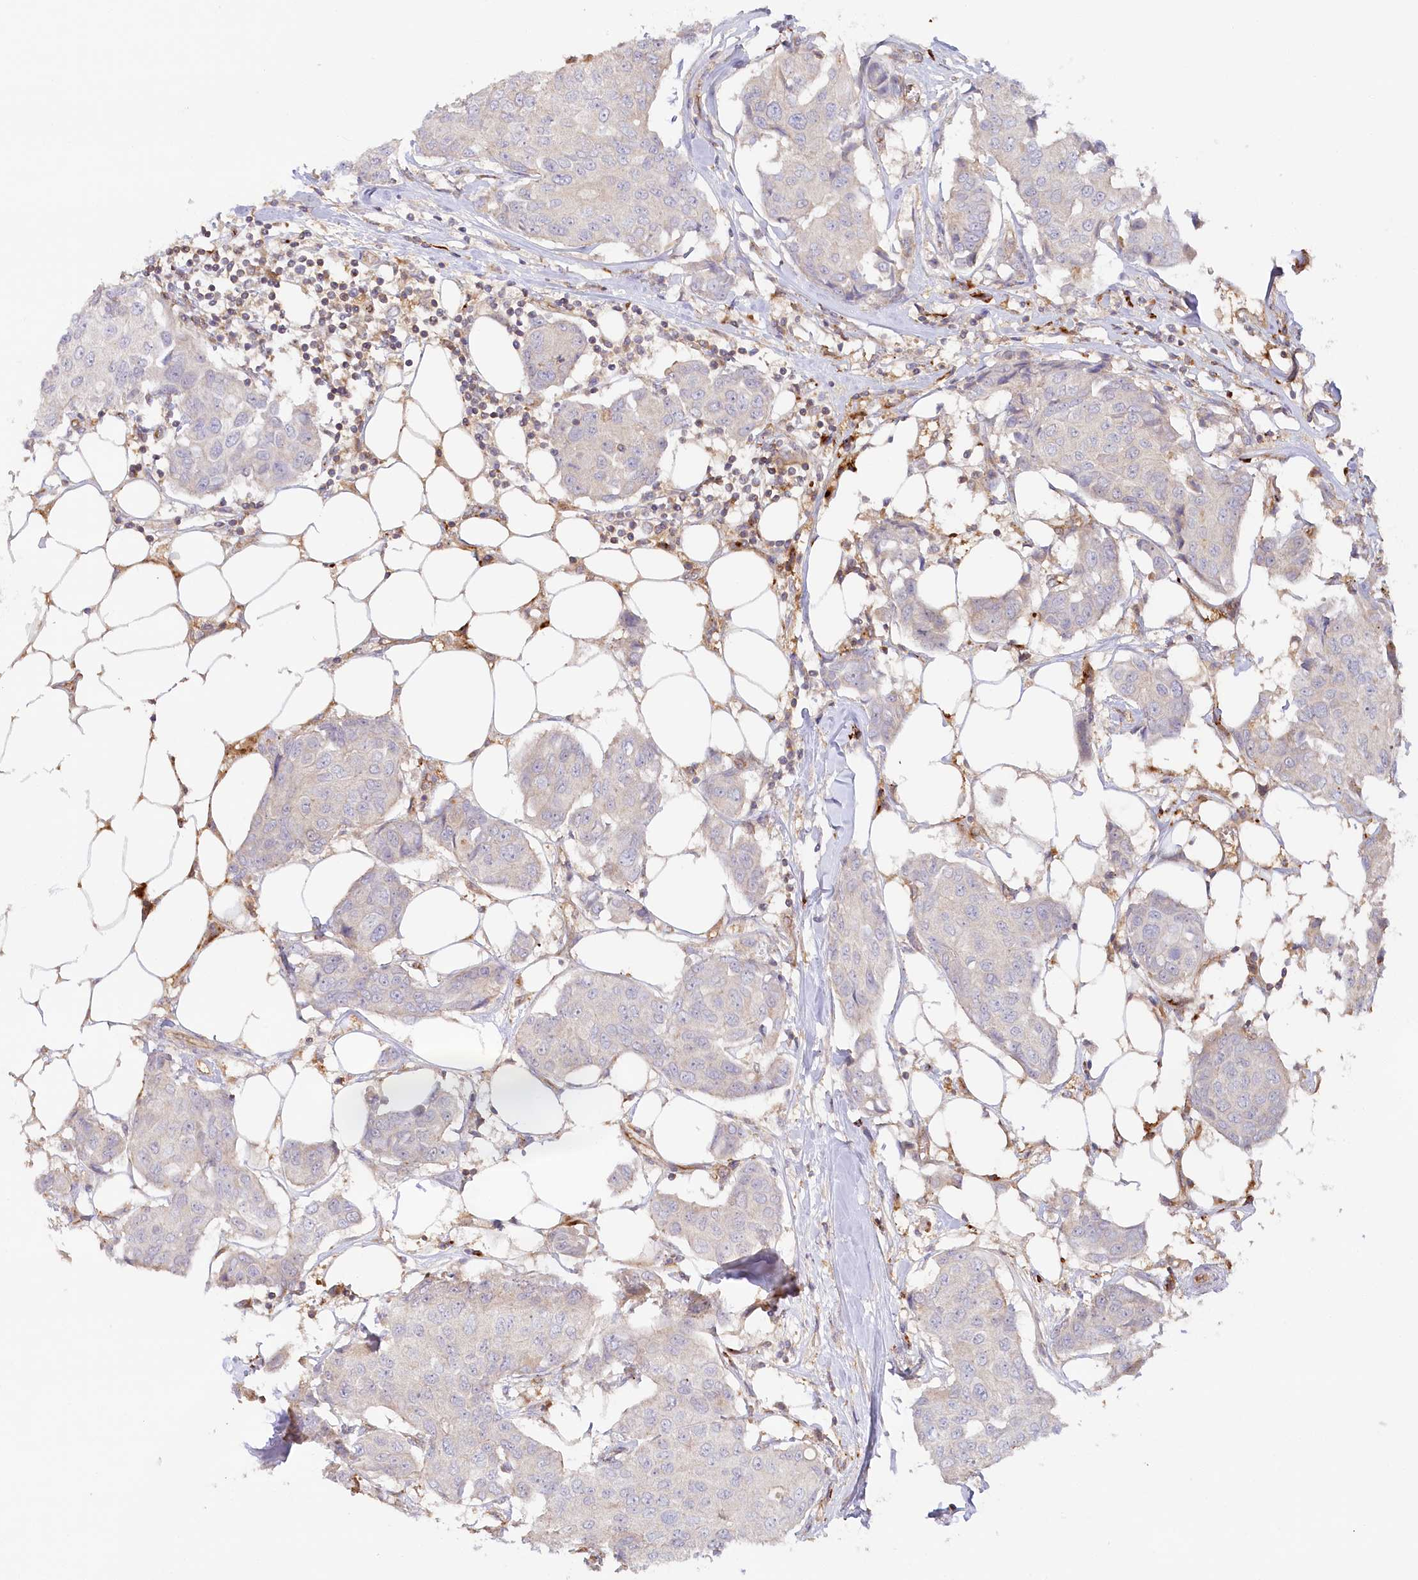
{"staining": {"intensity": "negative", "quantity": "none", "location": "none"}, "tissue": "breast cancer", "cell_type": "Tumor cells", "image_type": "cancer", "snomed": [{"axis": "morphology", "description": "Duct carcinoma"}, {"axis": "topography", "description": "Breast"}], "caption": "This is an IHC image of human breast cancer. There is no positivity in tumor cells.", "gene": "GBE1", "patient": {"sex": "female", "age": 80}}